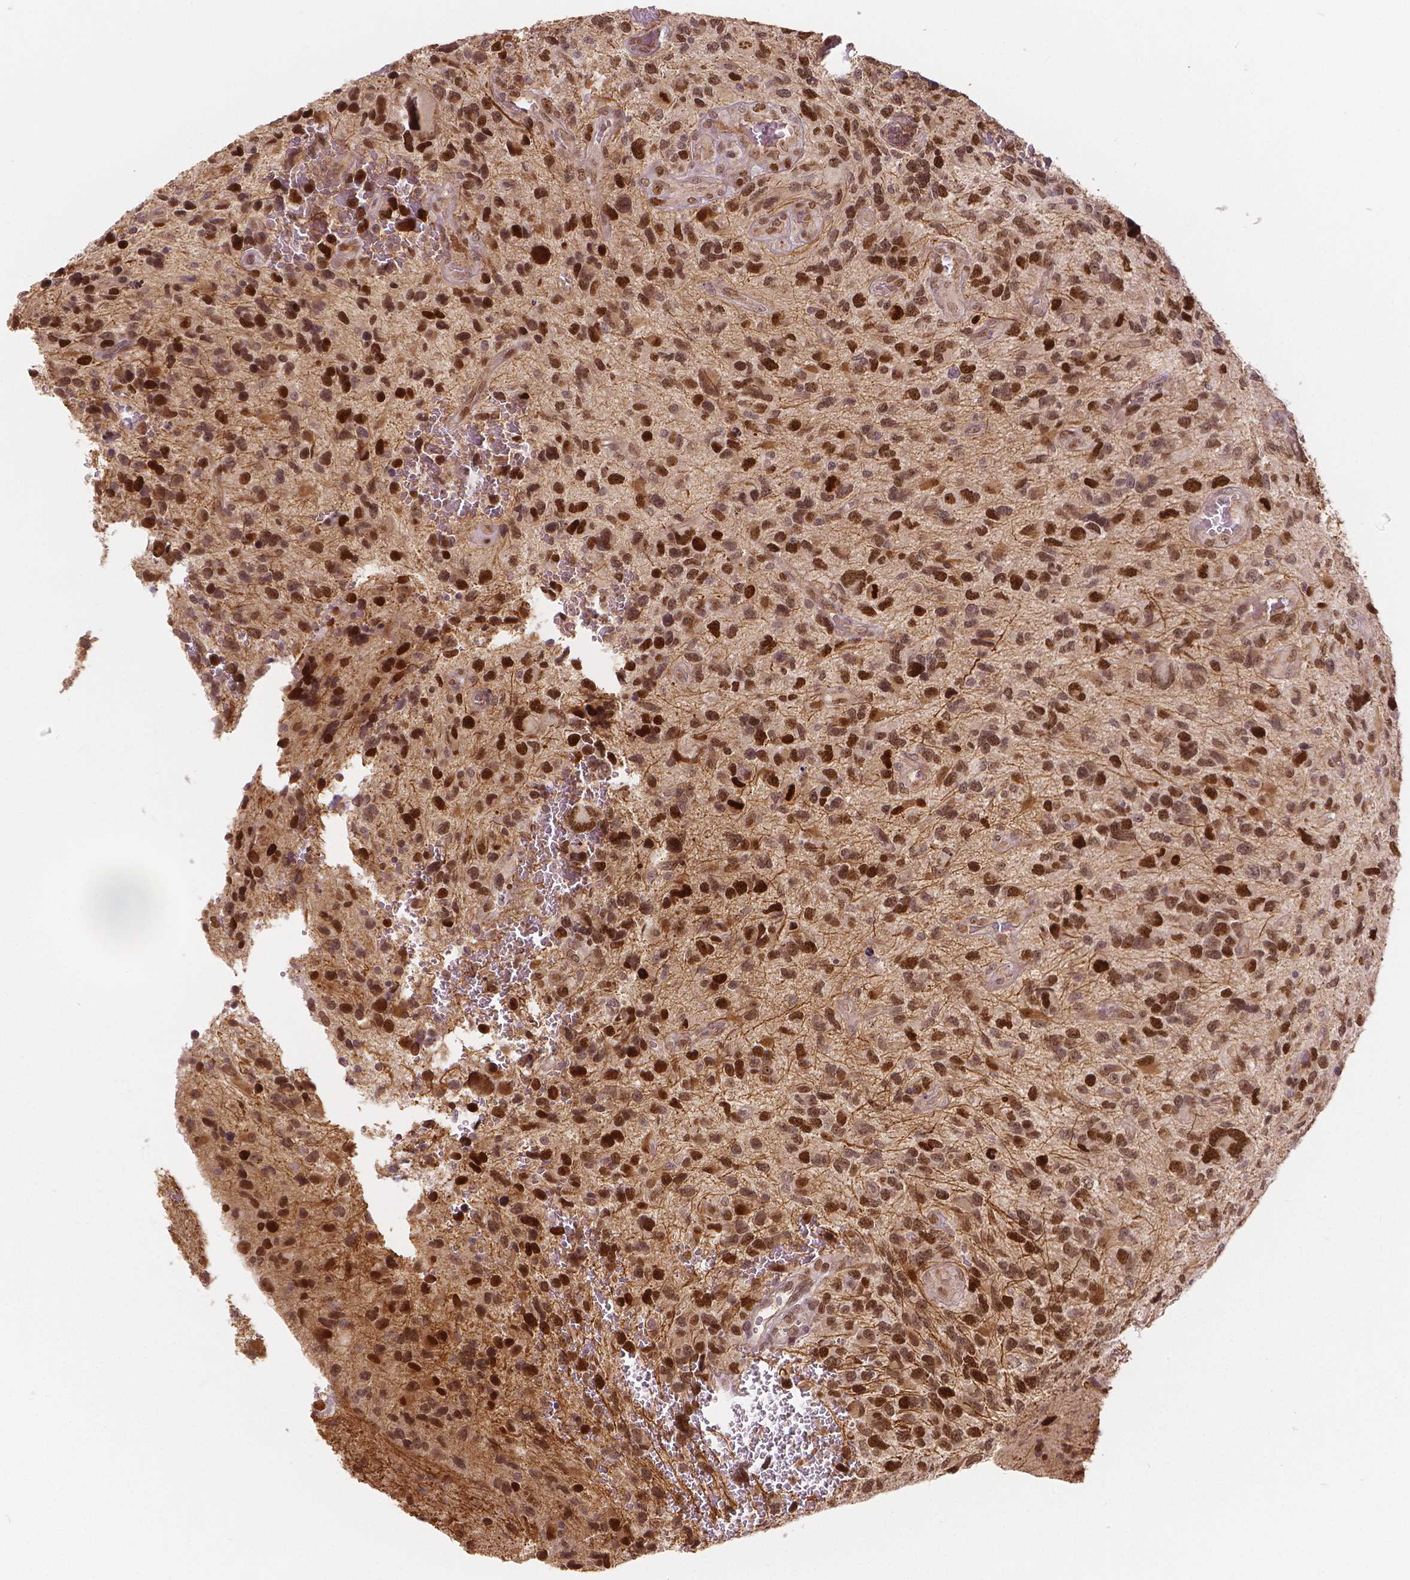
{"staining": {"intensity": "moderate", "quantity": ">75%", "location": "nuclear"}, "tissue": "glioma", "cell_type": "Tumor cells", "image_type": "cancer", "snomed": [{"axis": "morphology", "description": "Glioma, malignant, NOS"}, {"axis": "morphology", "description": "Glioma, malignant, High grade"}, {"axis": "topography", "description": "Brain"}], "caption": "Tumor cells demonstrate medium levels of moderate nuclear positivity in approximately >75% of cells in human glioma.", "gene": "NSD2", "patient": {"sex": "female", "age": 71}}